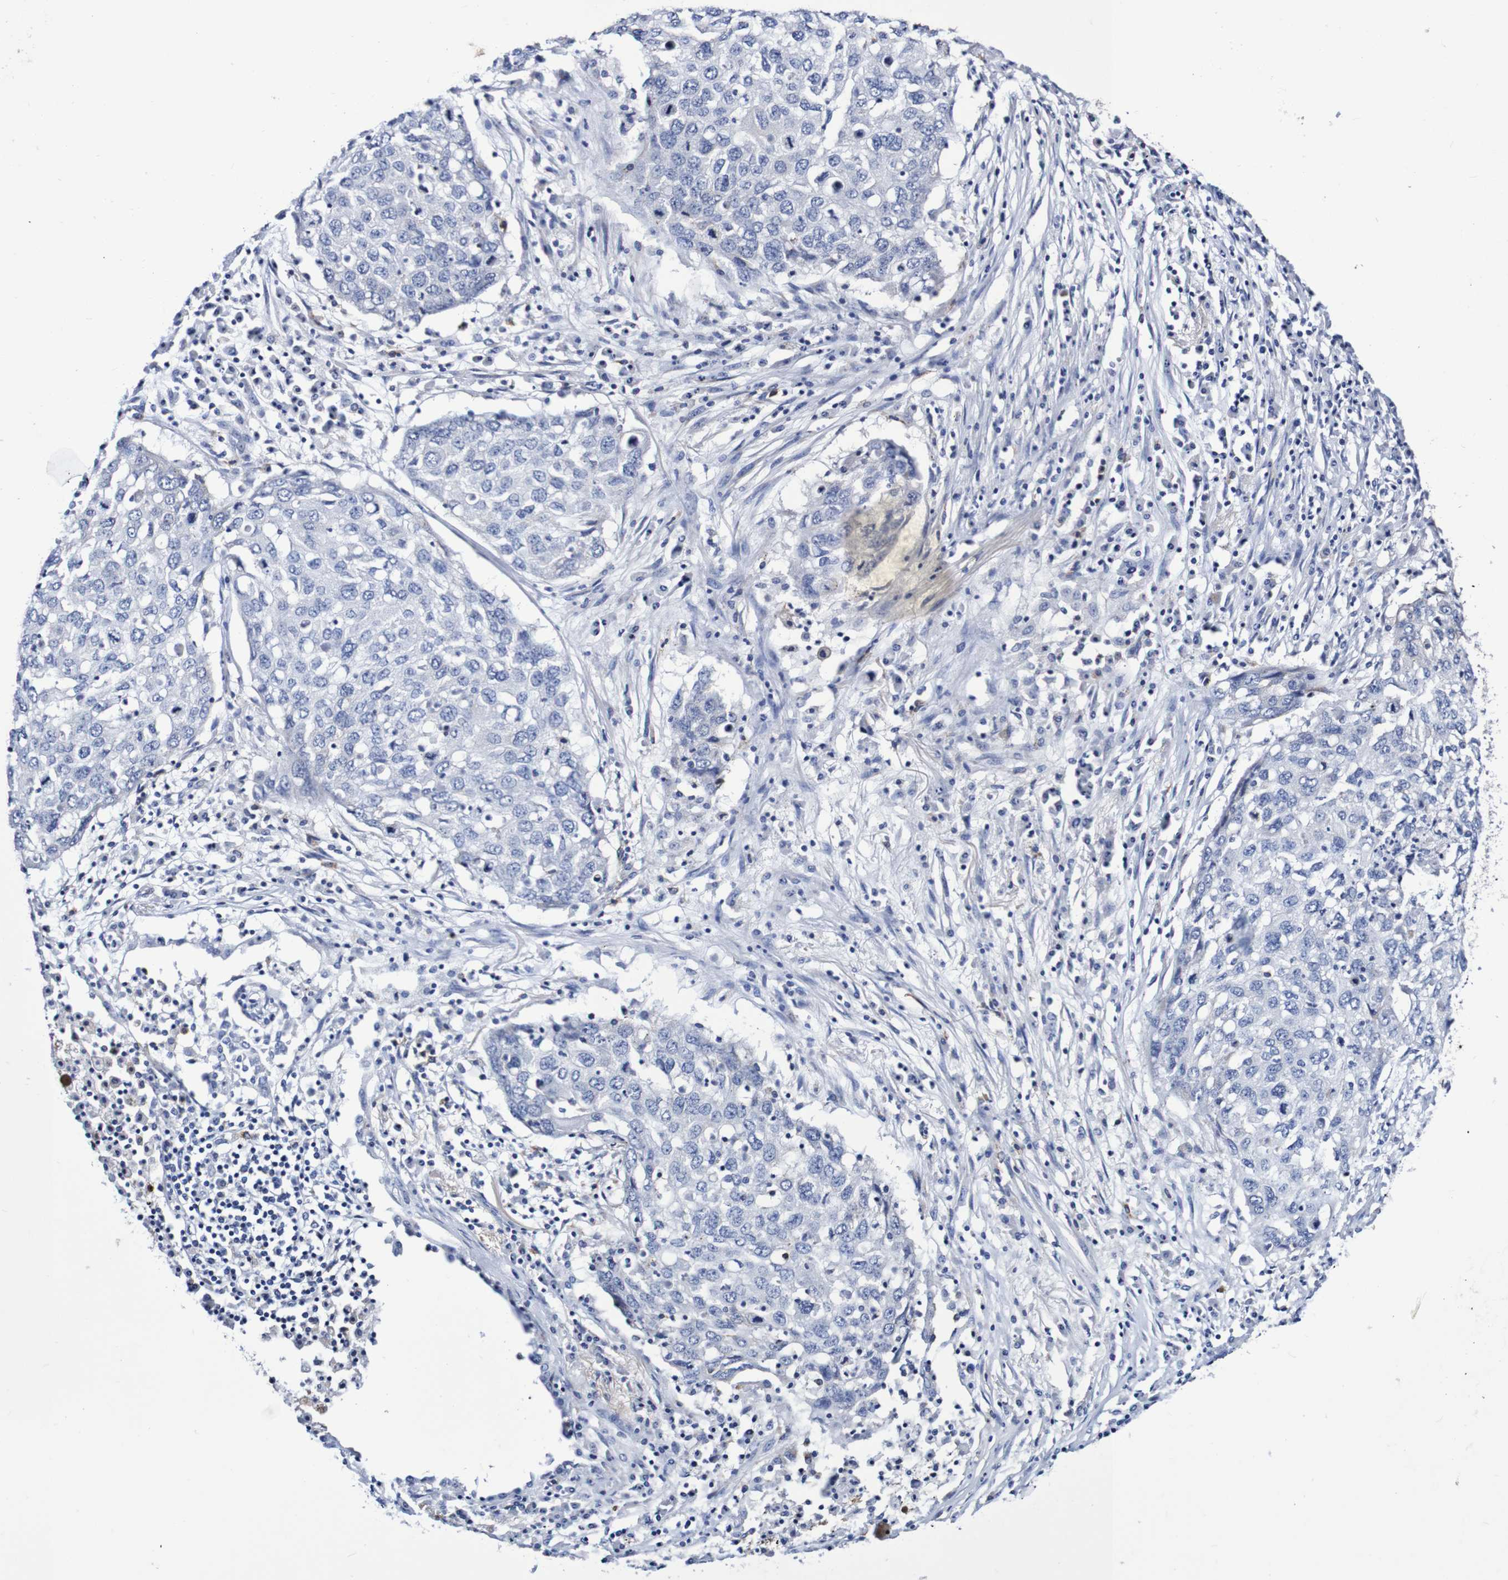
{"staining": {"intensity": "negative", "quantity": "none", "location": "none"}, "tissue": "lung cancer", "cell_type": "Tumor cells", "image_type": "cancer", "snomed": [{"axis": "morphology", "description": "Squamous cell carcinoma, NOS"}, {"axis": "topography", "description": "Lung"}], "caption": "Immunohistochemistry of lung cancer reveals no staining in tumor cells.", "gene": "SEZ6", "patient": {"sex": "female", "age": 63}}